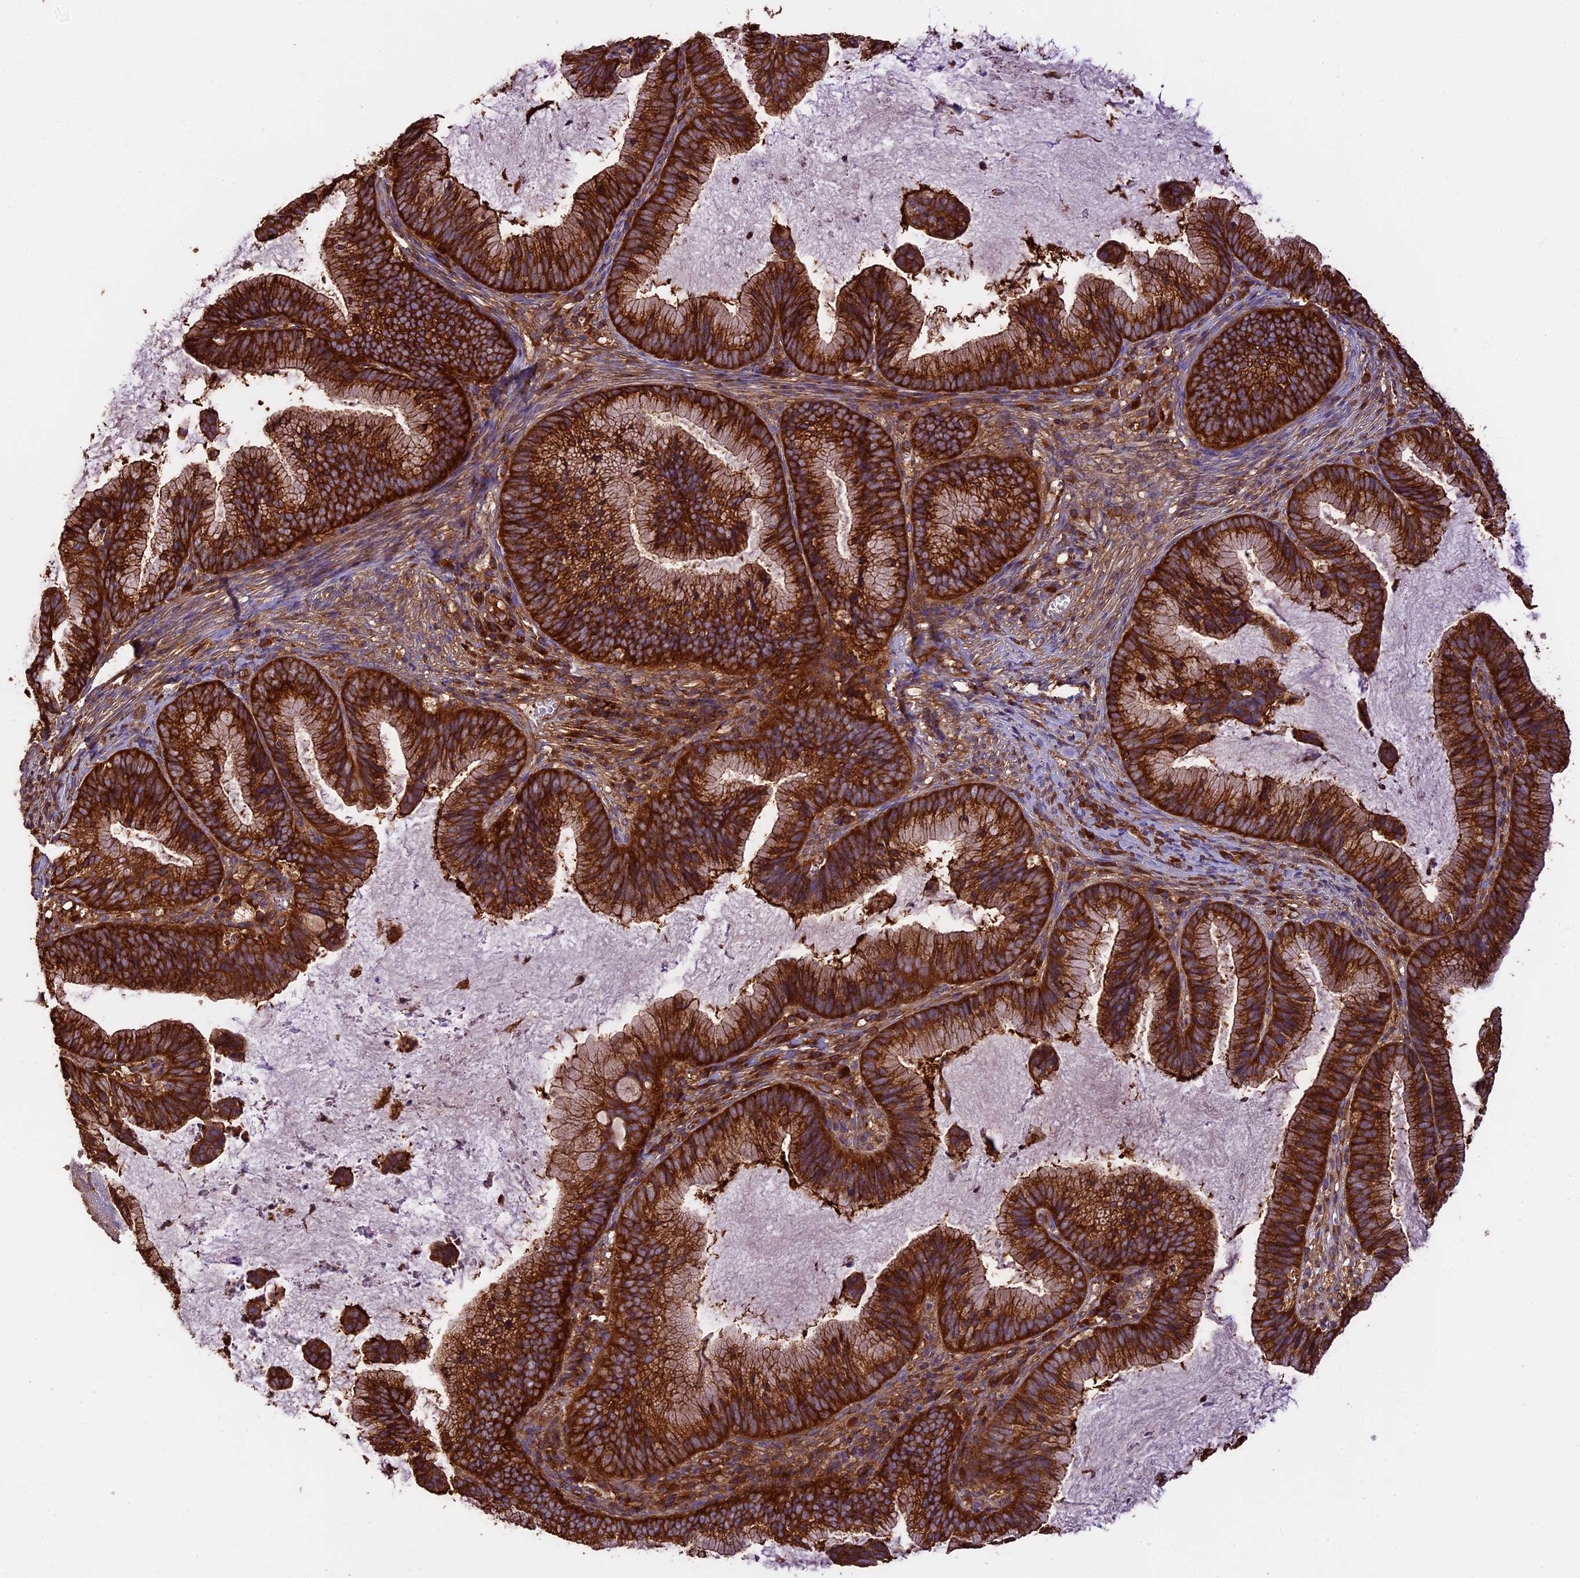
{"staining": {"intensity": "strong", "quantity": ">75%", "location": "cytoplasmic/membranous"}, "tissue": "cervical cancer", "cell_type": "Tumor cells", "image_type": "cancer", "snomed": [{"axis": "morphology", "description": "Adenocarcinoma, NOS"}, {"axis": "topography", "description": "Cervix"}], "caption": "This image exhibits IHC staining of human cervical adenocarcinoma, with high strong cytoplasmic/membranous positivity in about >75% of tumor cells.", "gene": "KARS1", "patient": {"sex": "female", "age": 36}}